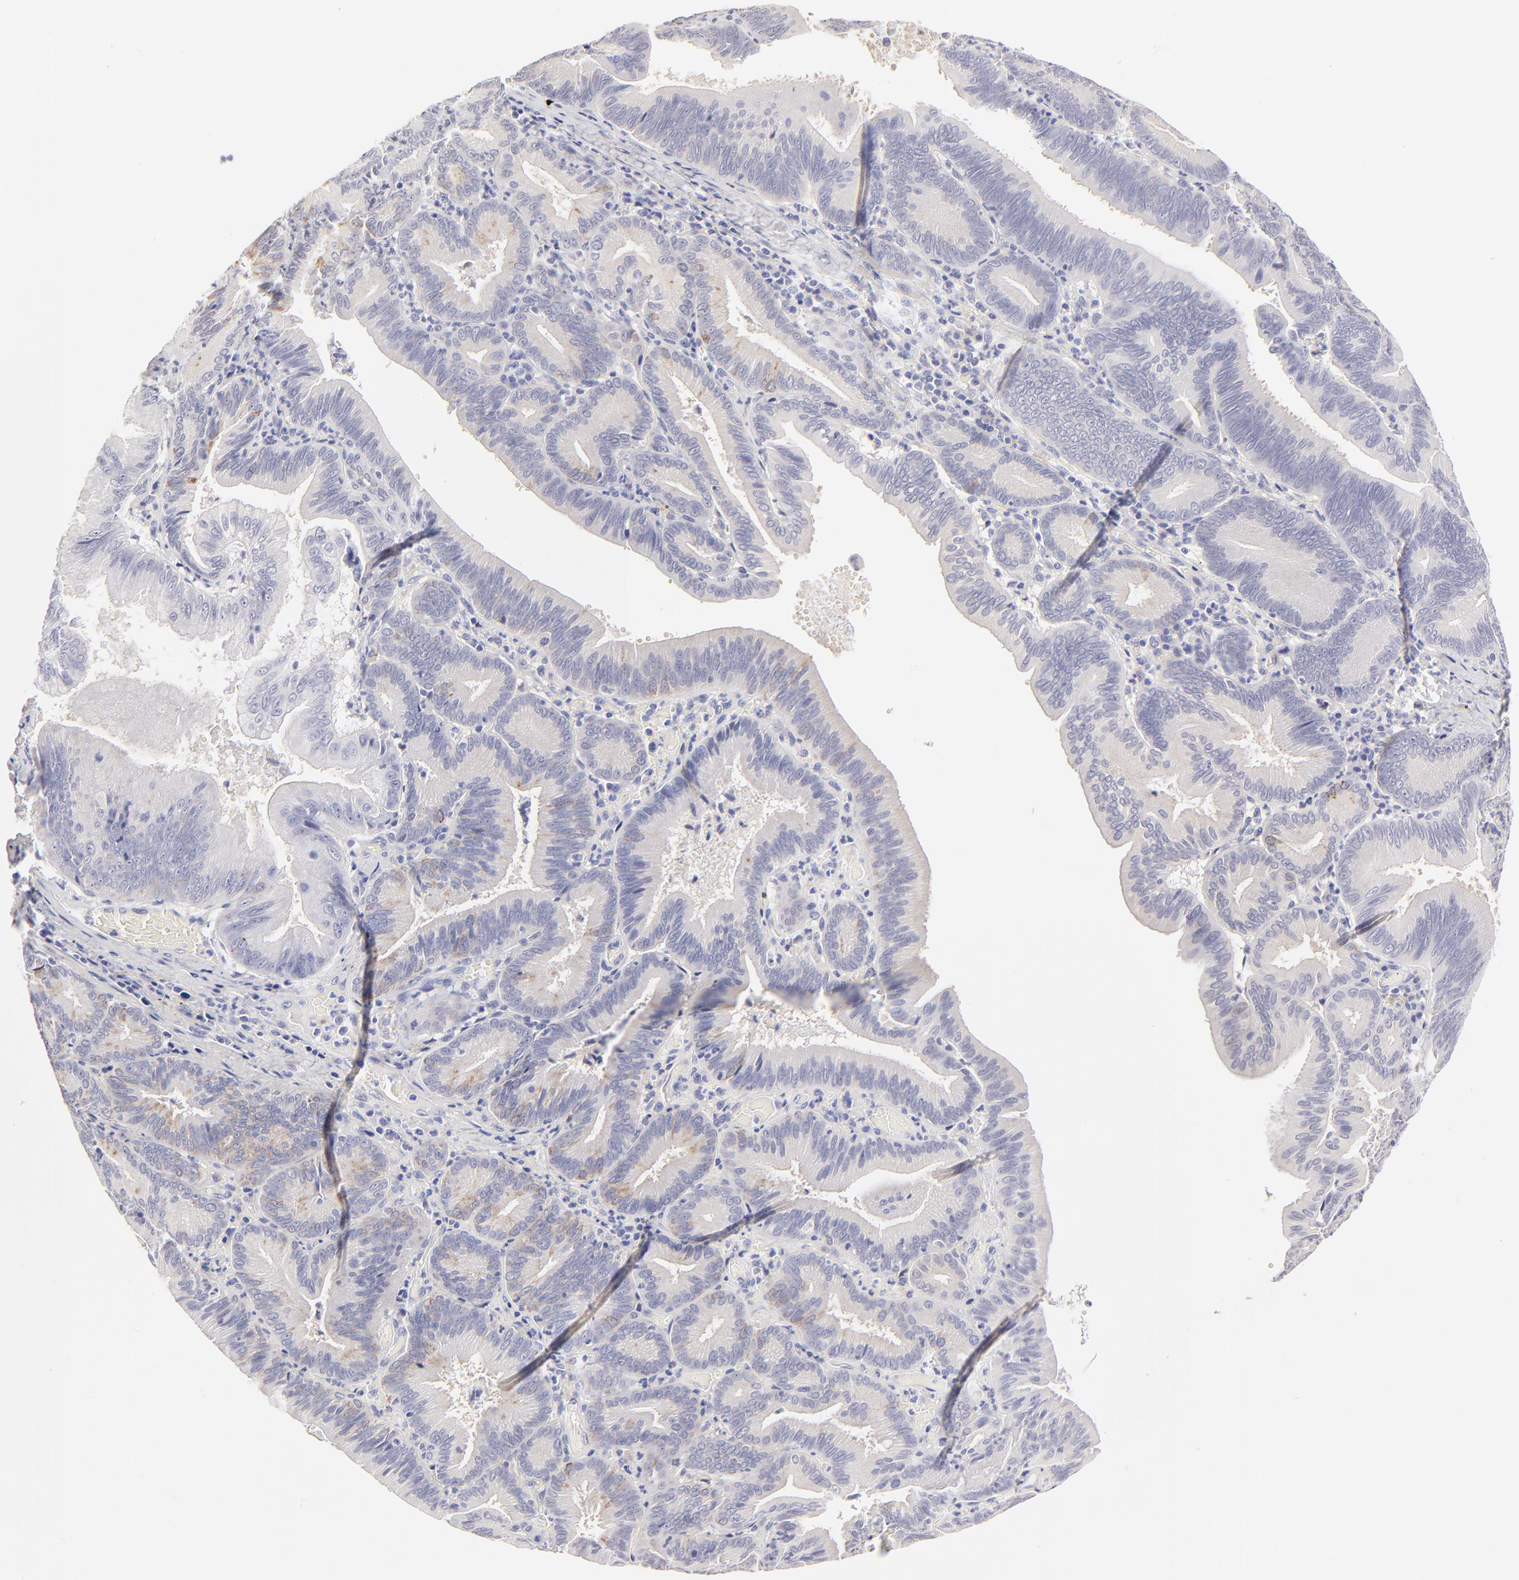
{"staining": {"intensity": "negative", "quantity": "none", "location": "none"}, "tissue": "pancreatic cancer", "cell_type": "Tumor cells", "image_type": "cancer", "snomed": [{"axis": "morphology", "description": "Adenocarcinoma, NOS"}, {"axis": "topography", "description": "Pancreas"}], "caption": "Tumor cells show no significant expression in adenocarcinoma (pancreatic).", "gene": "BTG2", "patient": {"sex": "male", "age": 82}}